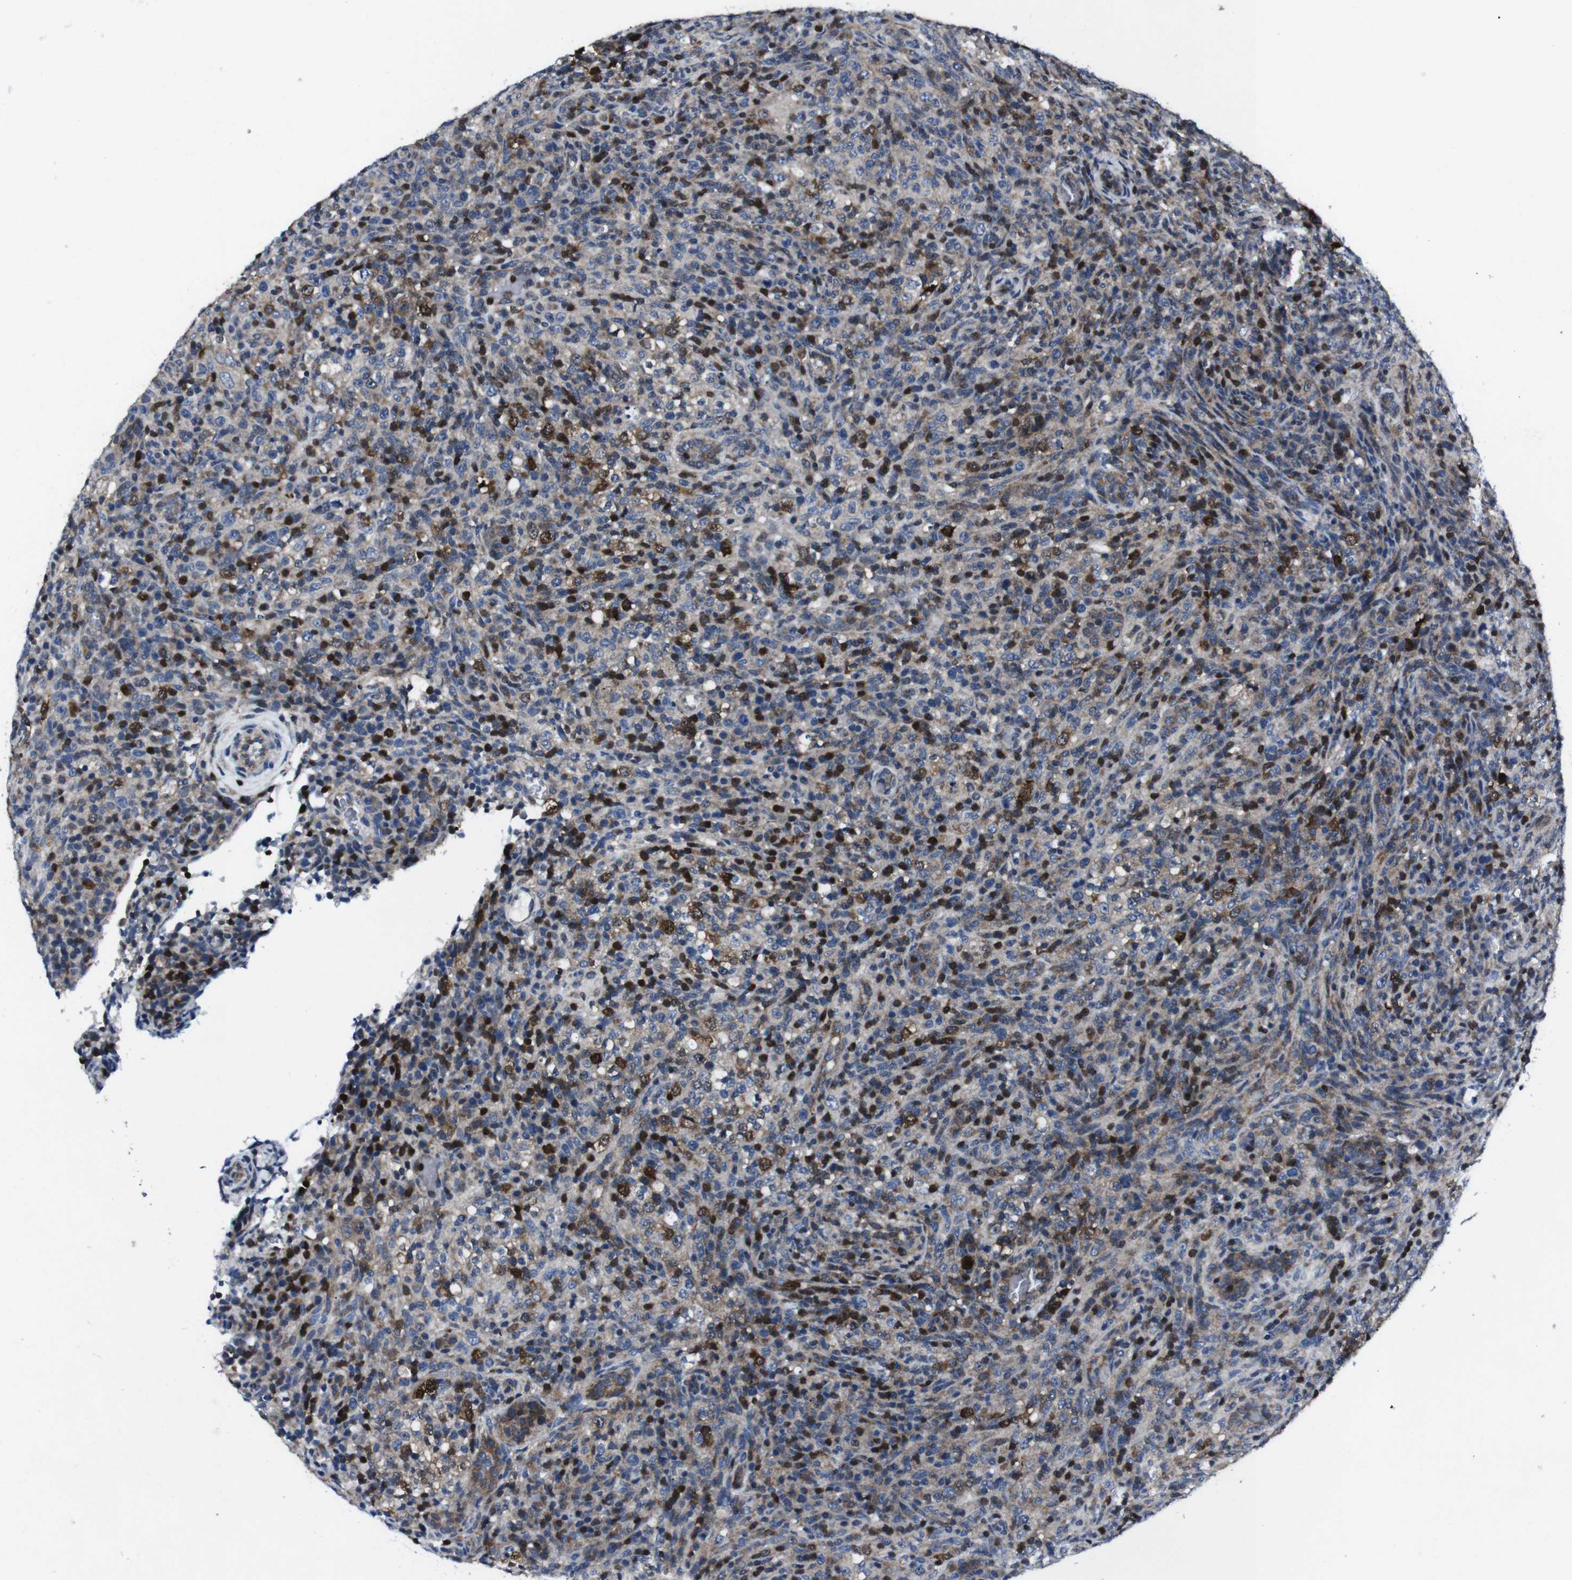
{"staining": {"intensity": "strong", "quantity": "25%-75%", "location": "cytoplasmic/membranous,nuclear"}, "tissue": "lymphoma", "cell_type": "Tumor cells", "image_type": "cancer", "snomed": [{"axis": "morphology", "description": "Malignant lymphoma, non-Hodgkin's type, High grade"}, {"axis": "topography", "description": "Lymph node"}], "caption": "Brown immunohistochemical staining in lymphoma reveals strong cytoplasmic/membranous and nuclear expression in about 25%-75% of tumor cells.", "gene": "STAT4", "patient": {"sex": "female", "age": 76}}